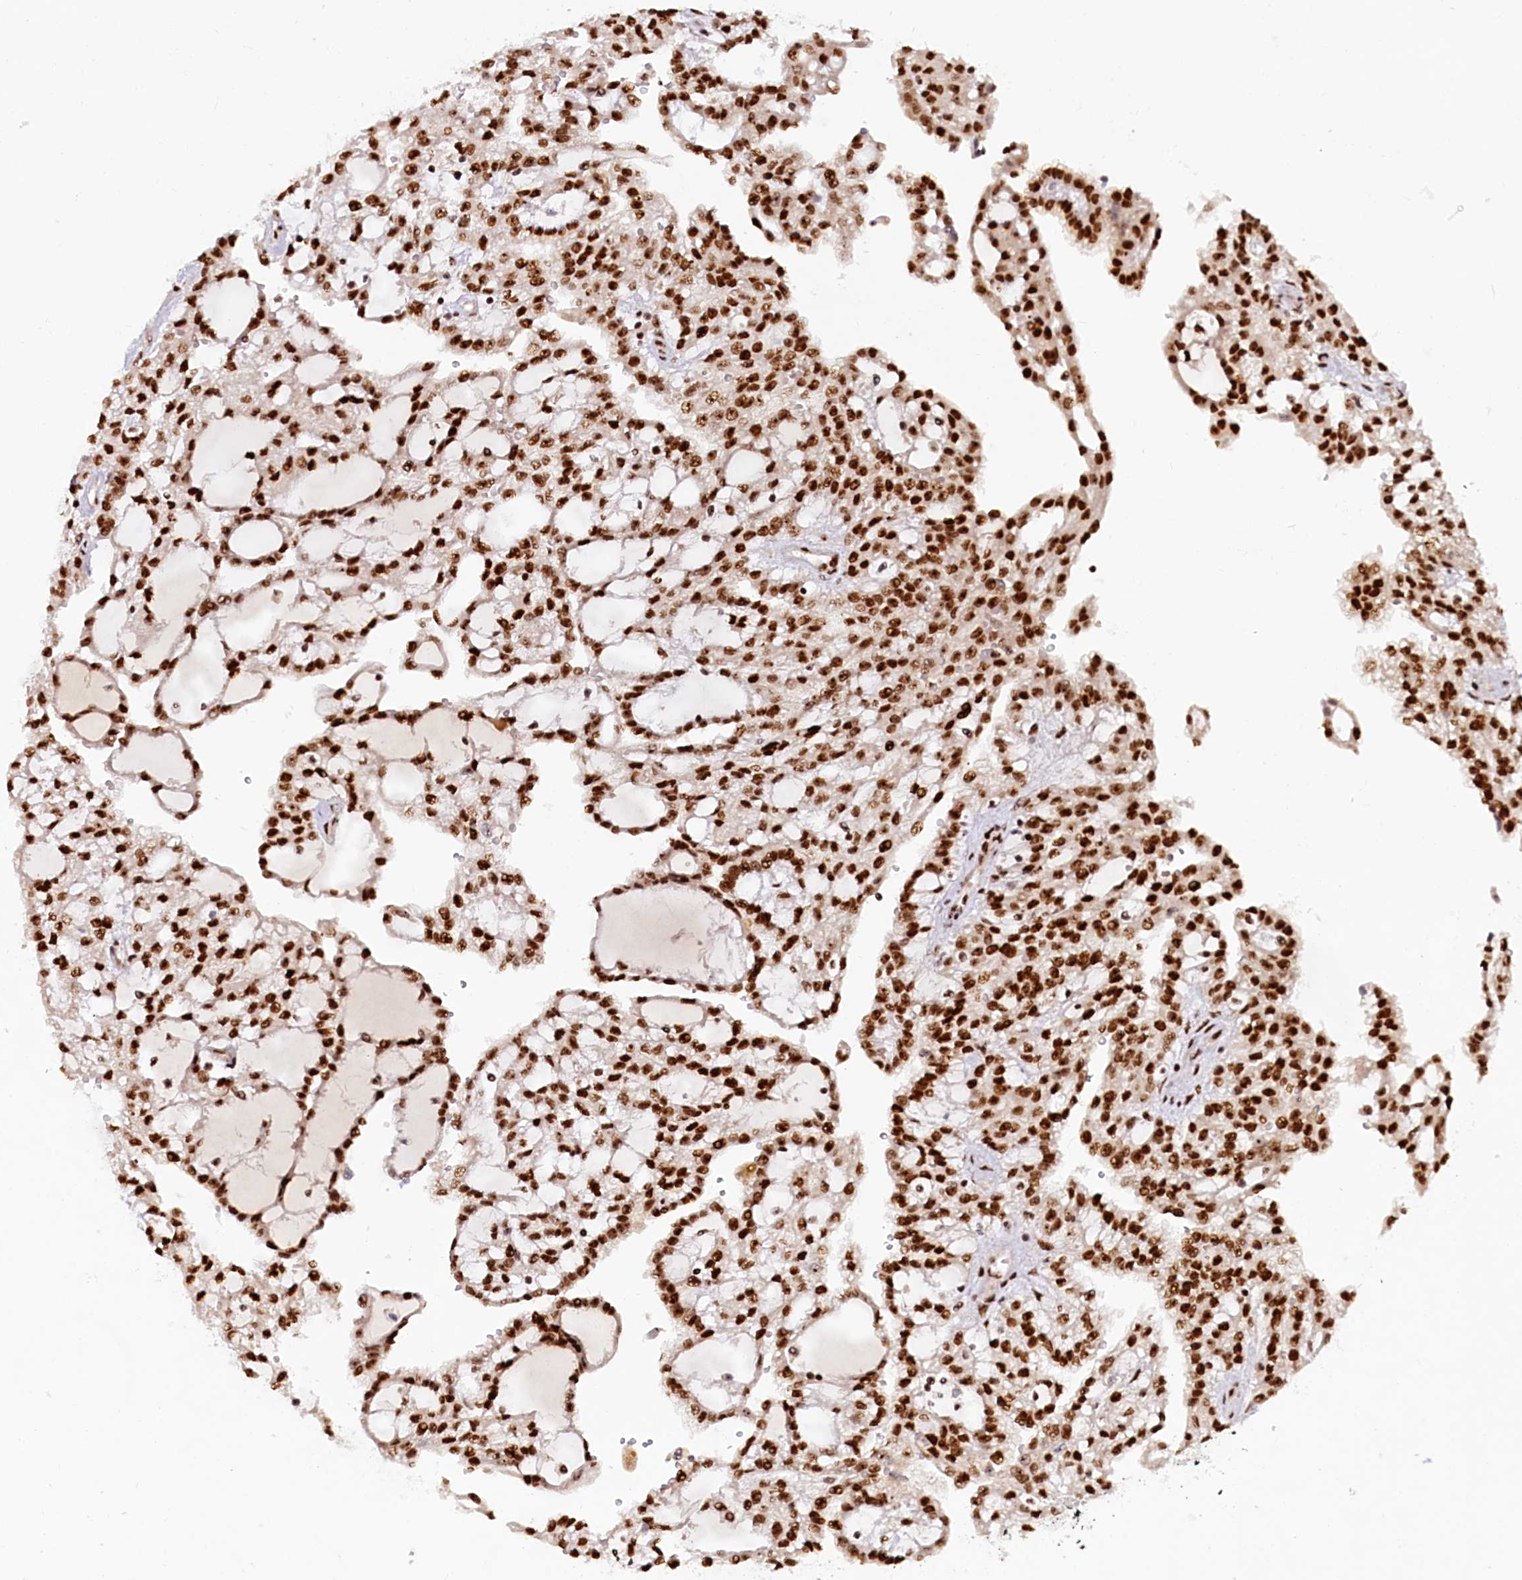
{"staining": {"intensity": "strong", "quantity": ">75%", "location": "nuclear"}, "tissue": "renal cancer", "cell_type": "Tumor cells", "image_type": "cancer", "snomed": [{"axis": "morphology", "description": "Adenocarcinoma, NOS"}, {"axis": "topography", "description": "Kidney"}], "caption": "Strong nuclear protein positivity is identified in approximately >75% of tumor cells in renal adenocarcinoma.", "gene": "TCOF1", "patient": {"sex": "male", "age": 63}}